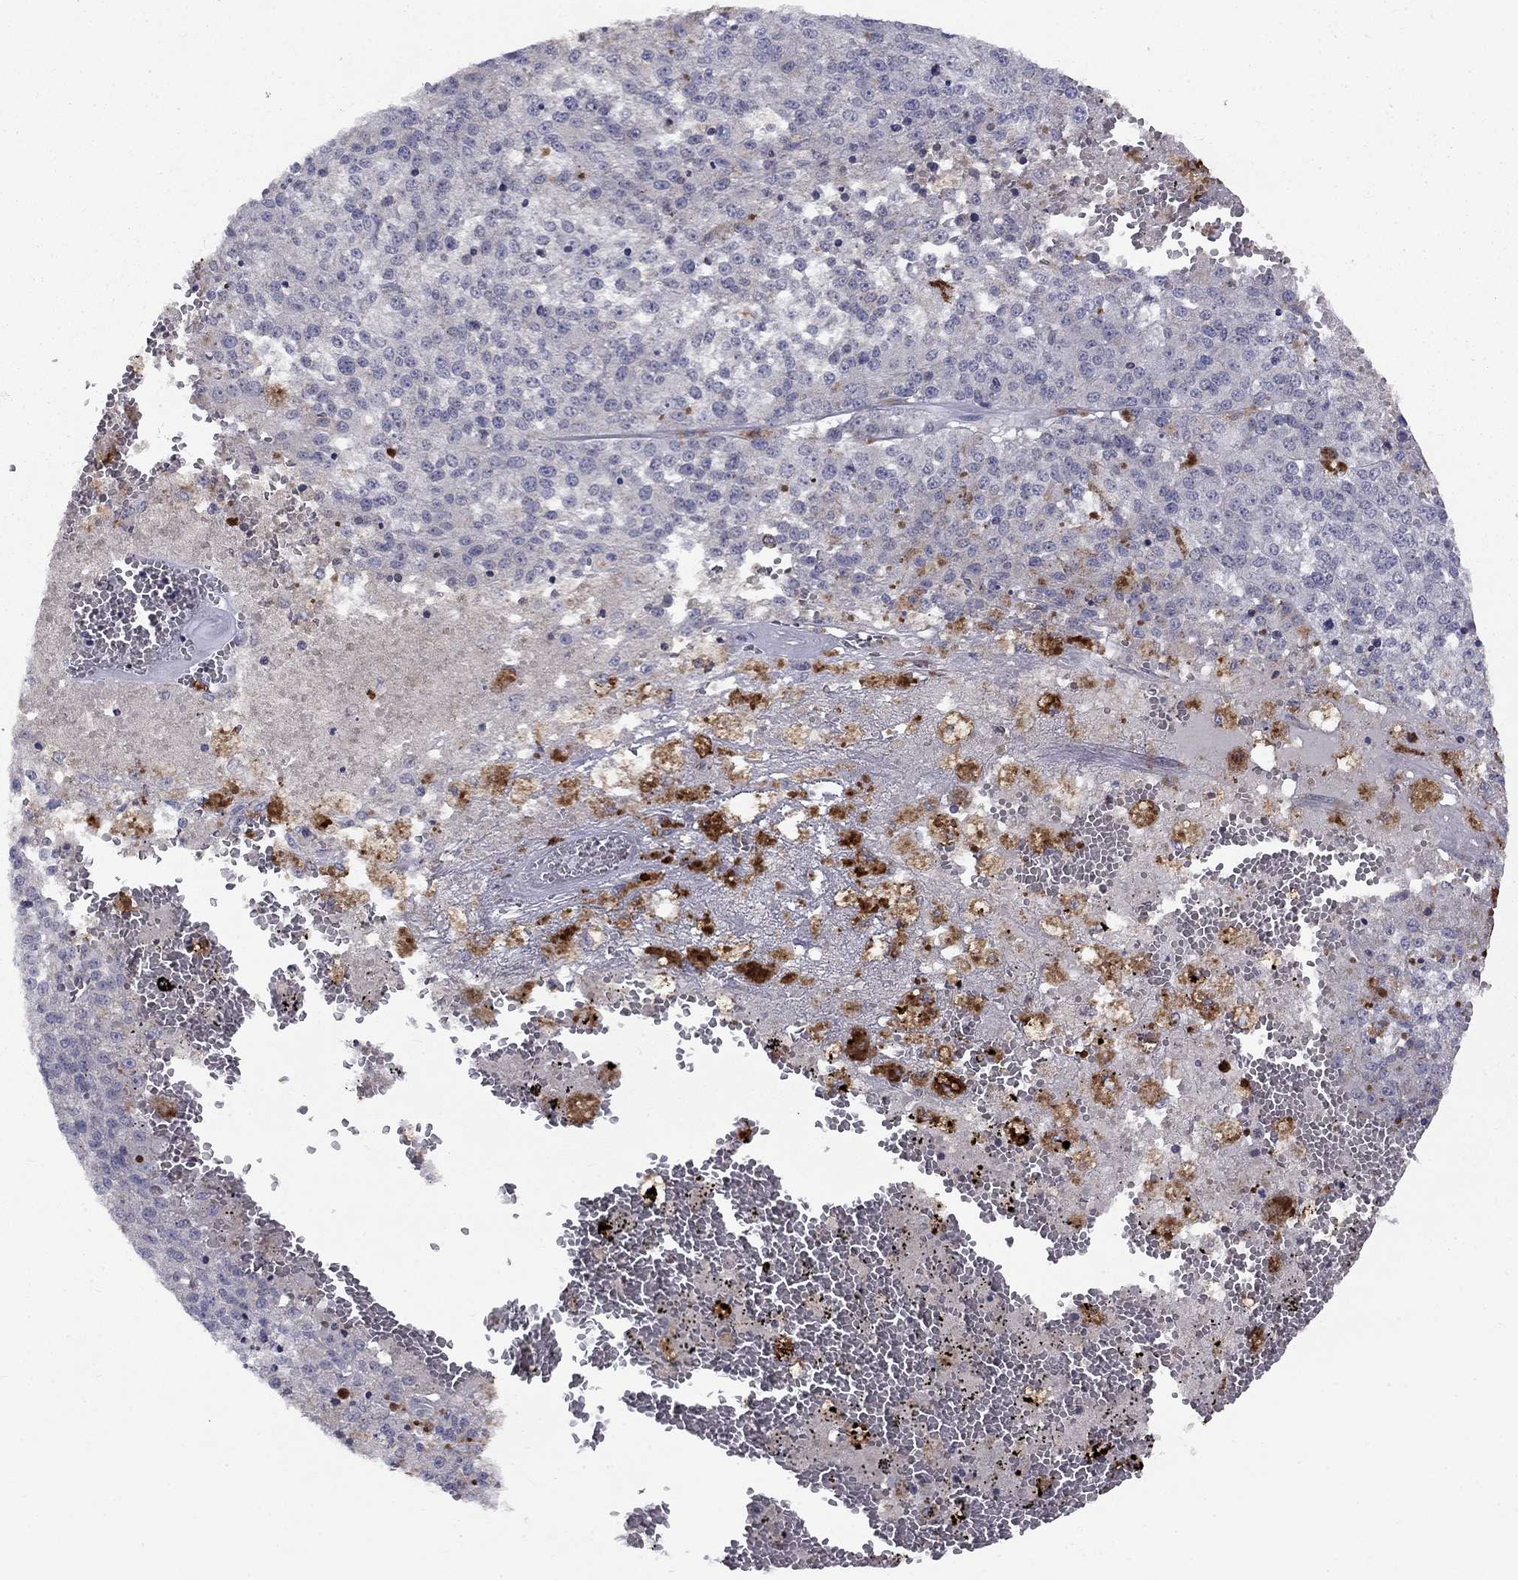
{"staining": {"intensity": "negative", "quantity": "none", "location": "none"}, "tissue": "melanoma", "cell_type": "Tumor cells", "image_type": "cancer", "snomed": [{"axis": "morphology", "description": "Malignant melanoma, Metastatic site"}, {"axis": "topography", "description": "Lymph node"}], "caption": "This is an IHC micrograph of malignant melanoma (metastatic site). There is no positivity in tumor cells.", "gene": "CACNA1A", "patient": {"sex": "female", "age": 64}}